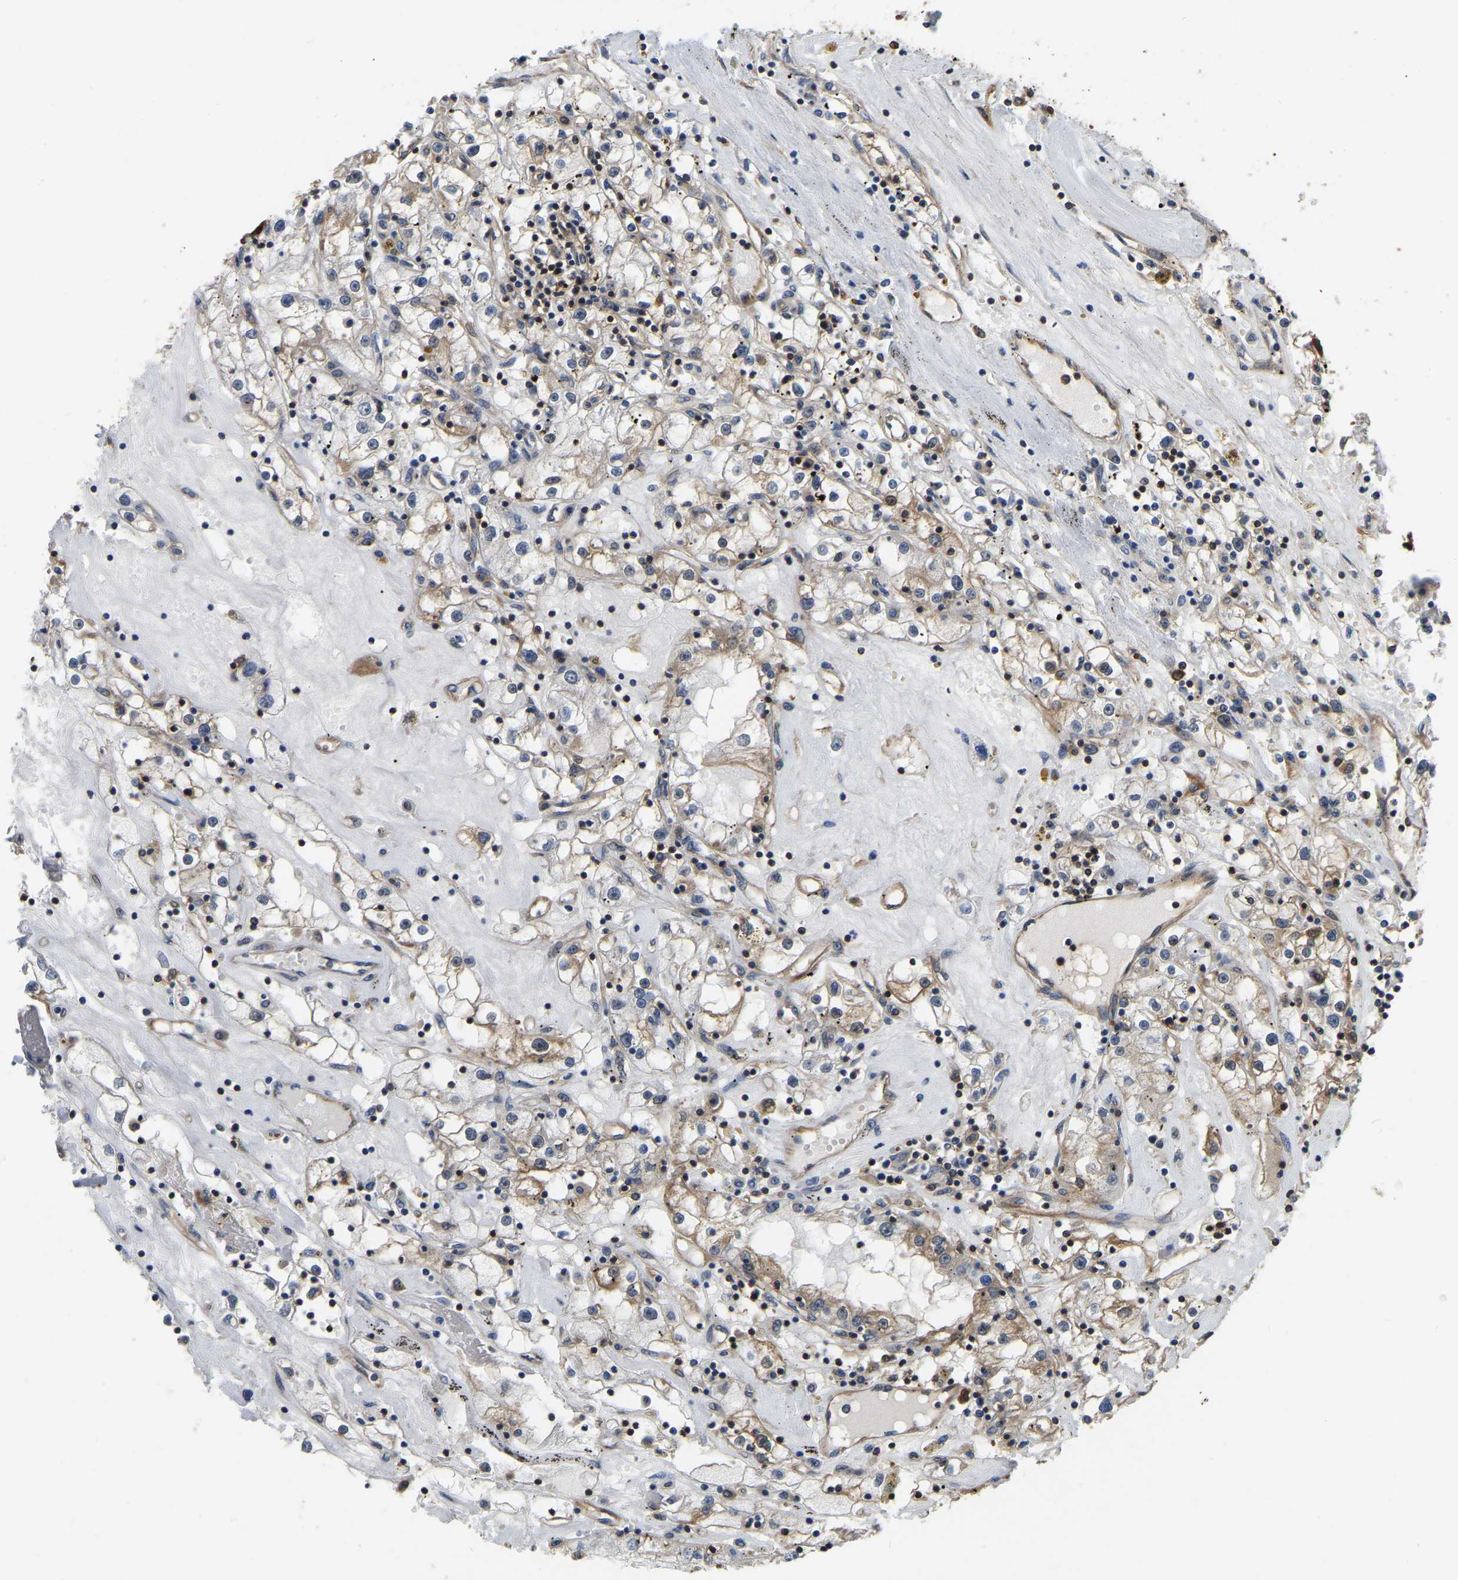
{"staining": {"intensity": "weak", "quantity": ">75%", "location": "cytoplasmic/membranous"}, "tissue": "renal cancer", "cell_type": "Tumor cells", "image_type": "cancer", "snomed": [{"axis": "morphology", "description": "Adenocarcinoma, NOS"}, {"axis": "topography", "description": "Kidney"}], "caption": "A micrograph of human renal adenocarcinoma stained for a protein reveals weak cytoplasmic/membranous brown staining in tumor cells. (Brightfield microscopy of DAB IHC at high magnification).", "gene": "GARS1", "patient": {"sex": "male", "age": 56}}